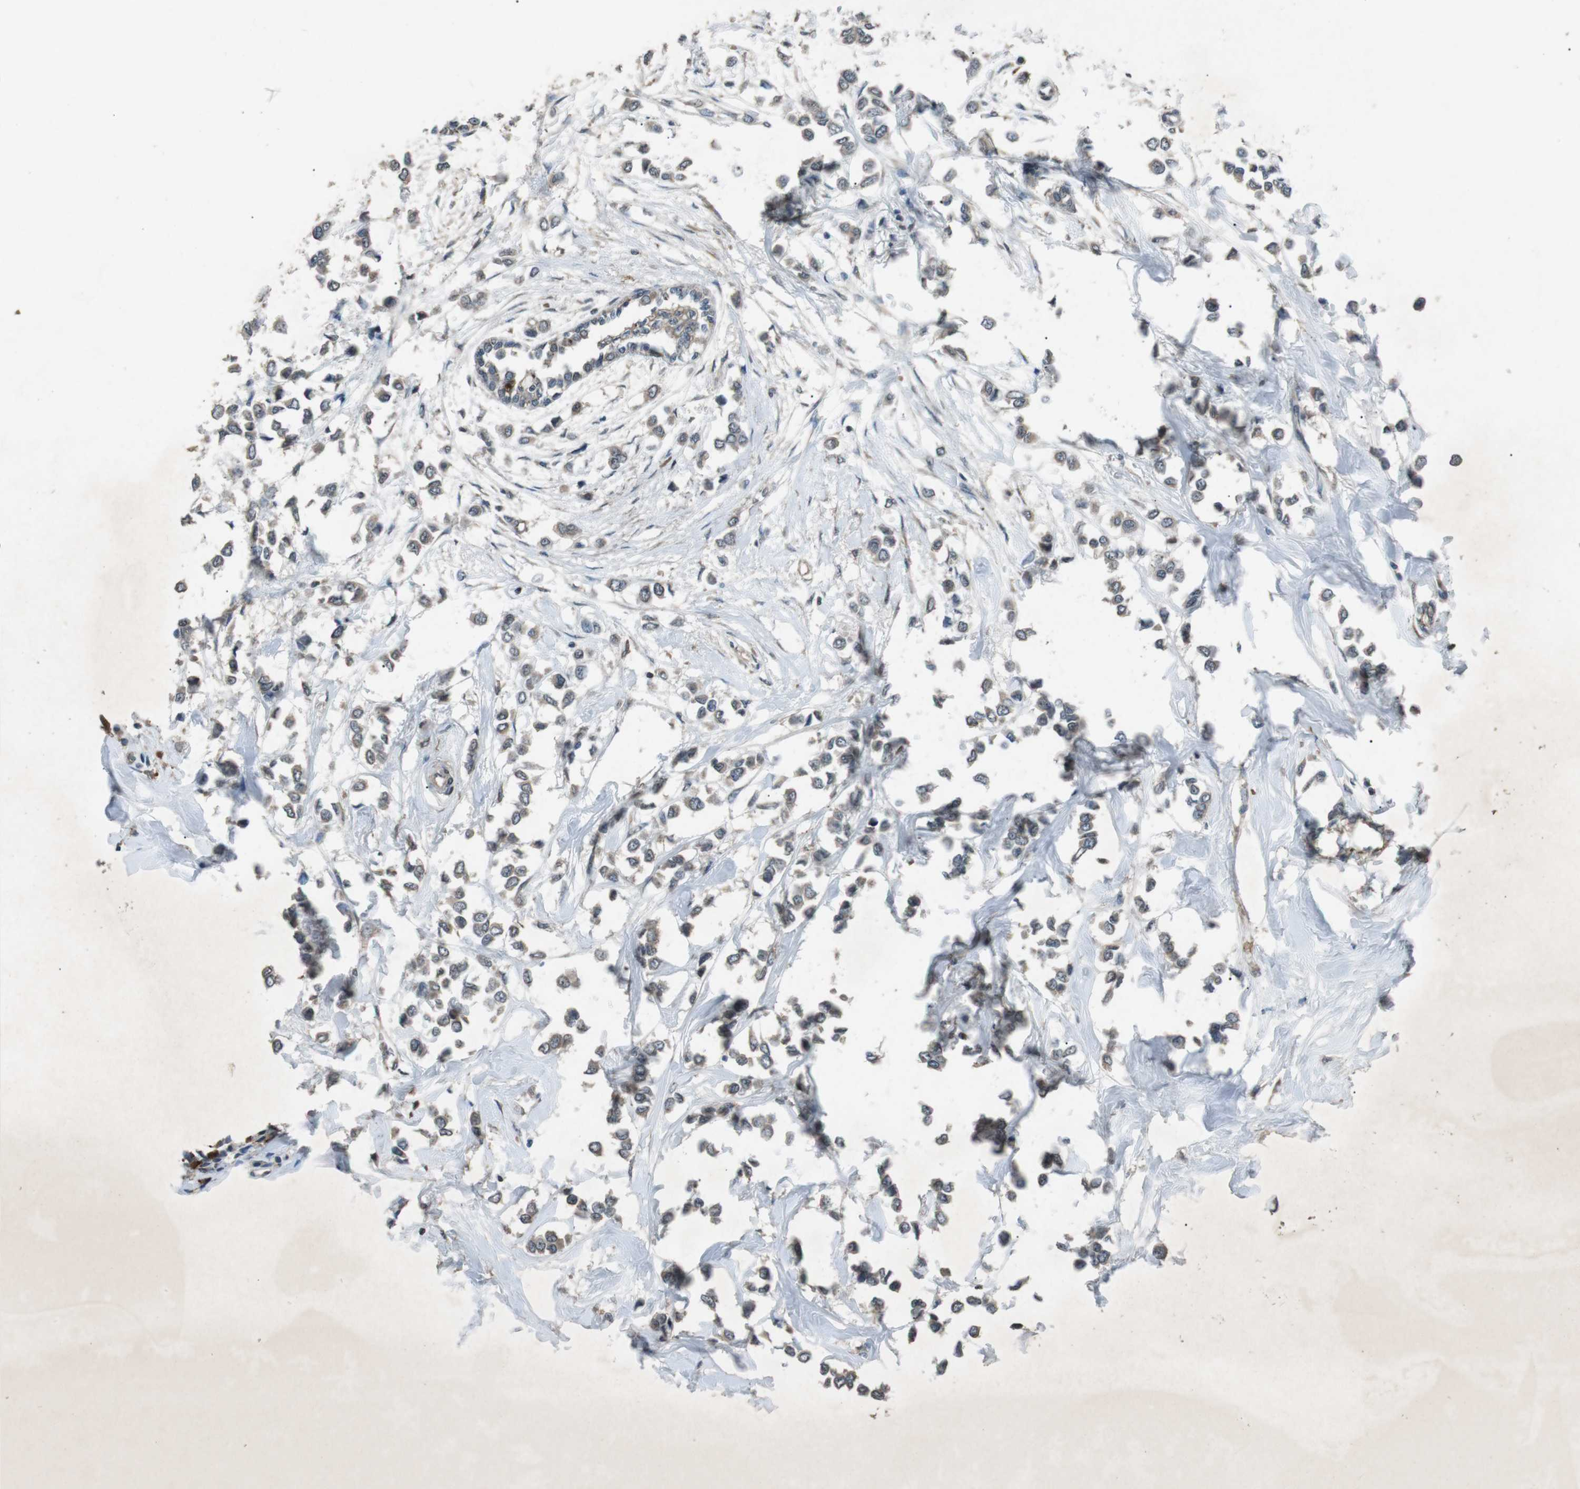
{"staining": {"intensity": "weak", "quantity": "25%-75%", "location": "cytoplasmic/membranous"}, "tissue": "breast cancer", "cell_type": "Tumor cells", "image_type": "cancer", "snomed": [{"axis": "morphology", "description": "Lobular carcinoma"}, {"axis": "topography", "description": "Breast"}], "caption": "Lobular carcinoma (breast) stained for a protein reveals weak cytoplasmic/membranous positivity in tumor cells. The staining was performed using DAB to visualize the protein expression in brown, while the nuclei were stained in blue with hematoxylin (Magnification: 20x).", "gene": "NEK7", "patient": {"sex": "female", "age": 51}}